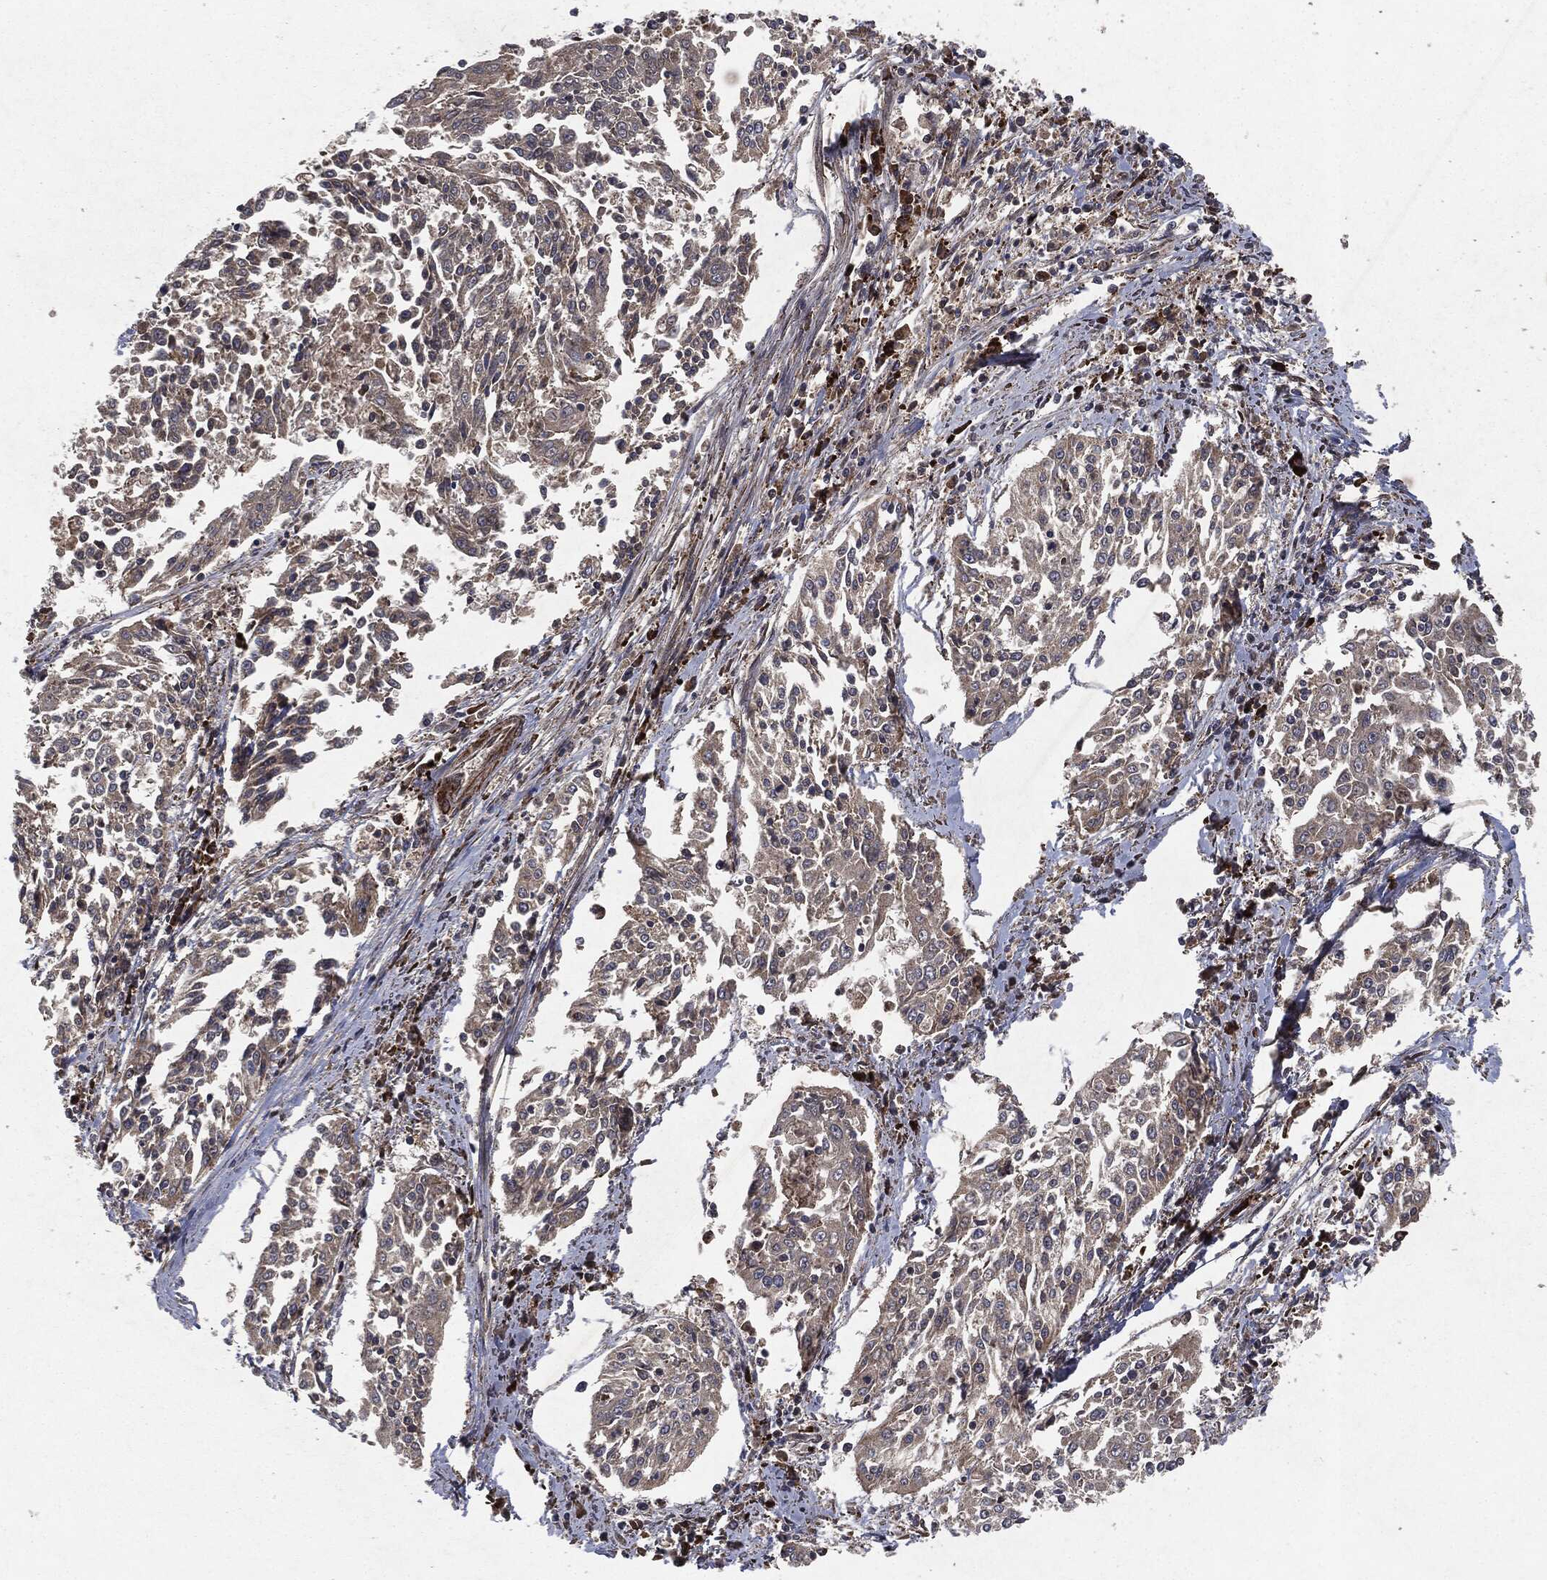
{"staining": {"intensity": "weak", "quantity": "25%-75%", "location": "cytoplasmic/membranous"}, "tissue": "cervical cancer", "cell_type": "Tumor cells", "image_type": "cancer", "snomed": [{"axis": "morphology", "description": "Squamous cell carcinoma, NOS"}, {"axis": "topography", "description": "Cervix"}], "caption": "A photomicrograph of cervical cancer (squamous cell carcinoma) stained for a protein reveals weak cytoplasmic/membranous brown staining in tumor cells.", "gene": "RAF1", "patient": {"sex": "female", "age": 41}}